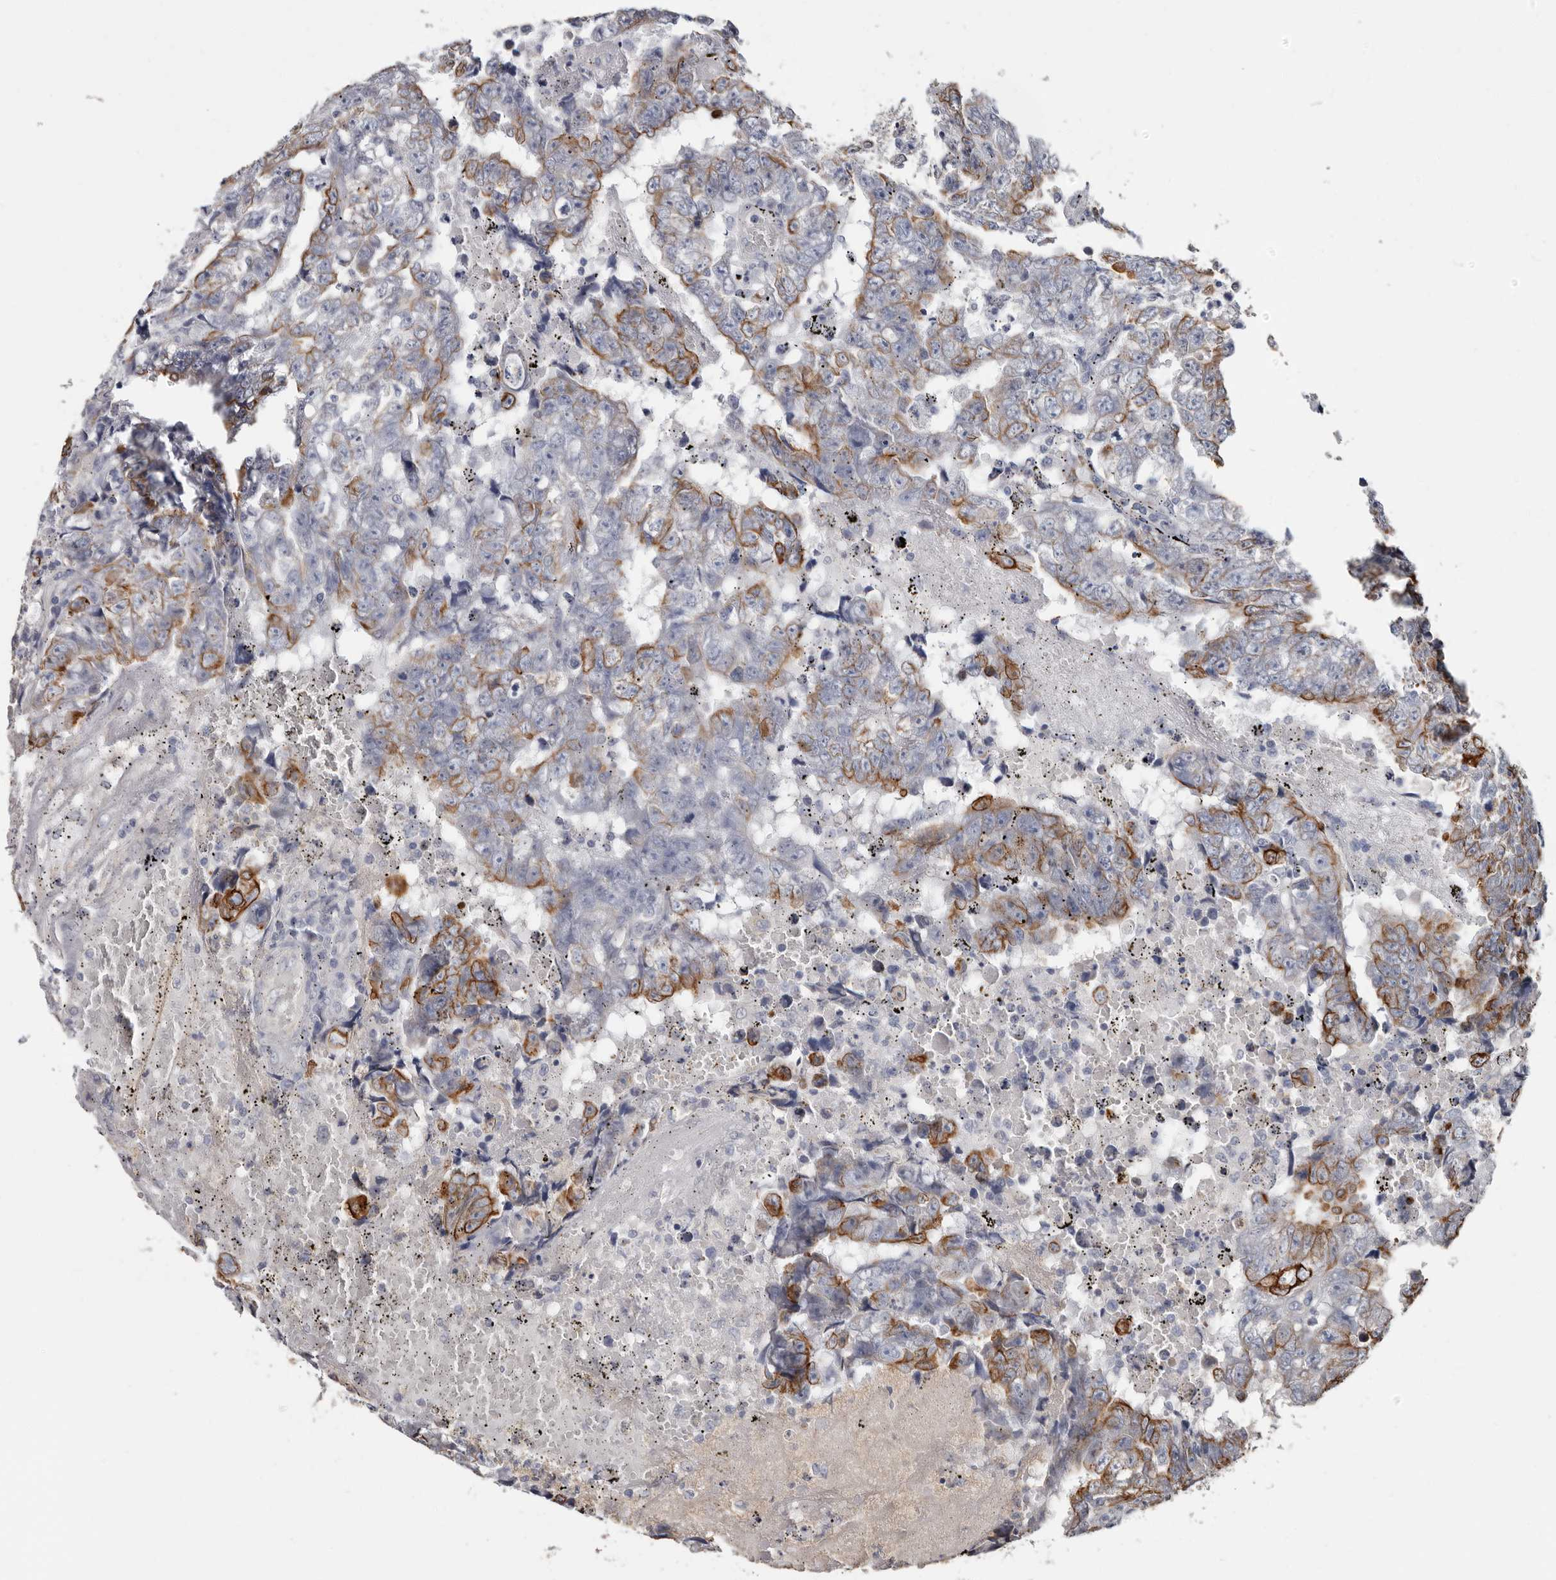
{"staining": {"intensity": "moderate", "quantity": "<25%", "location": "cytoplasmic/membranous"}, "tissue": "testis cancer", "cell_type": "Tumor cells", "image_type": "cancer", "snomed": [{"axis": "morphology", "description": "Carcinoma, Embryonal, NOS"}, {"axis": "topography", "description": "Testis"}], "caption": "This histopathology image displays testis embryonal carcinoma stained with immunohistochemistry to label a protein in brown. The cytoplasmic/membranous of tumor cells show moderate positivity for the protein. Nuclei are counter-stained blue.", "gene": "MRPL18", "patient": {"sex": "male", "age": 25}}